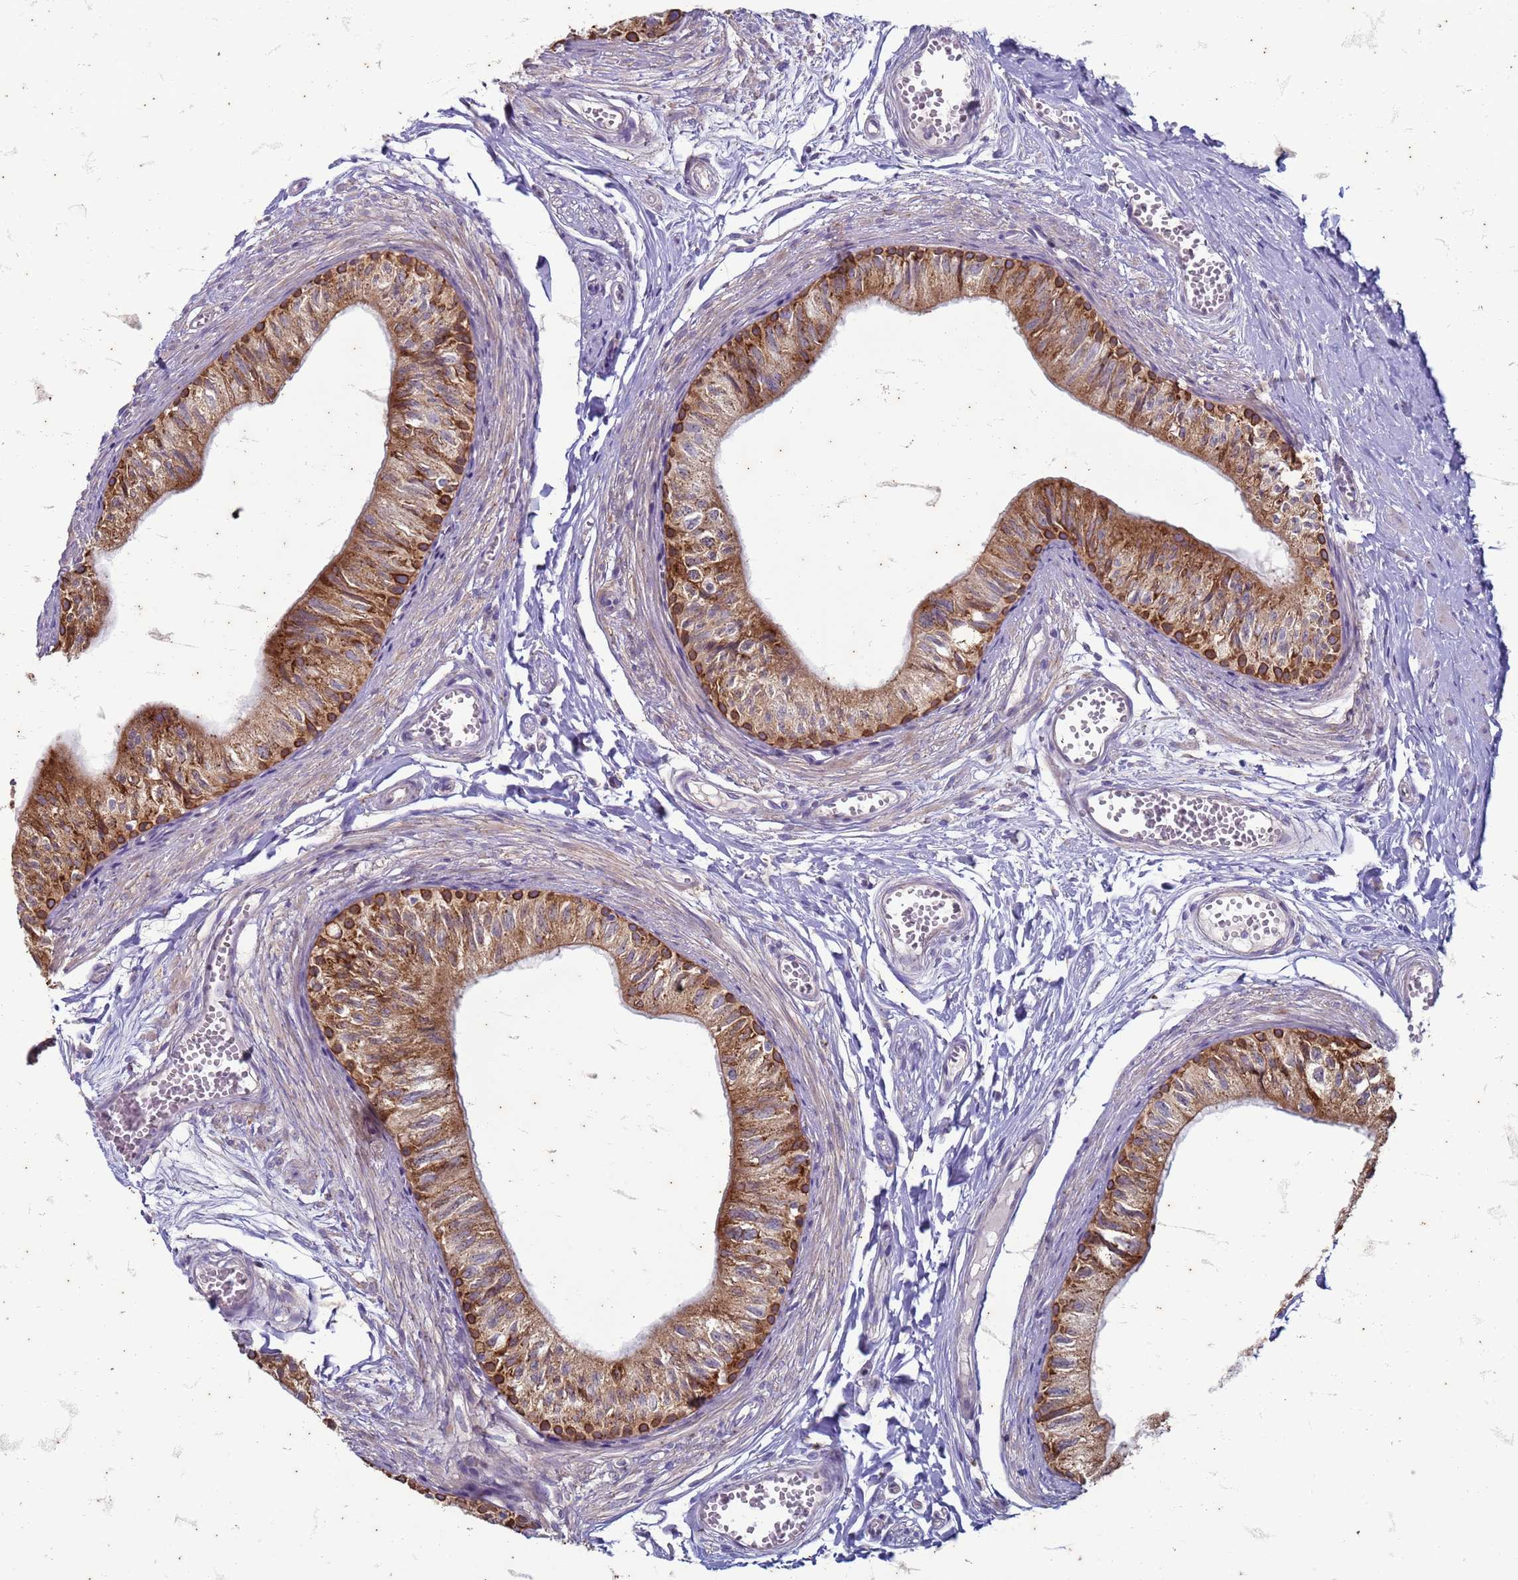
{"staining": {"intensity": "strong", "quantity": ">75%", "location": "cytoplasmic/membranous"}, "tissue": "epididymis", "cell_type": "Glandular cells", "image_type": "normal", "snomed": [{"axis": "morphology", "description": "Normal tissue, NOS"}, {"axis": "topography", "description": "Epididymis"}], "caption": "Immunohistochemical staining of normal epididymis demonstrates >75% levels of strong cytoplasmic/membranous protein positivity in about >75% of glandular cells. (Stains: DAB (3,3'-diaminobenzidine) in brown, nuclei in blue, Microscopy: brightfield microscopy at high magnification).", "gene": "SUCO", "patient": {"sex": "male", "age": 37}}